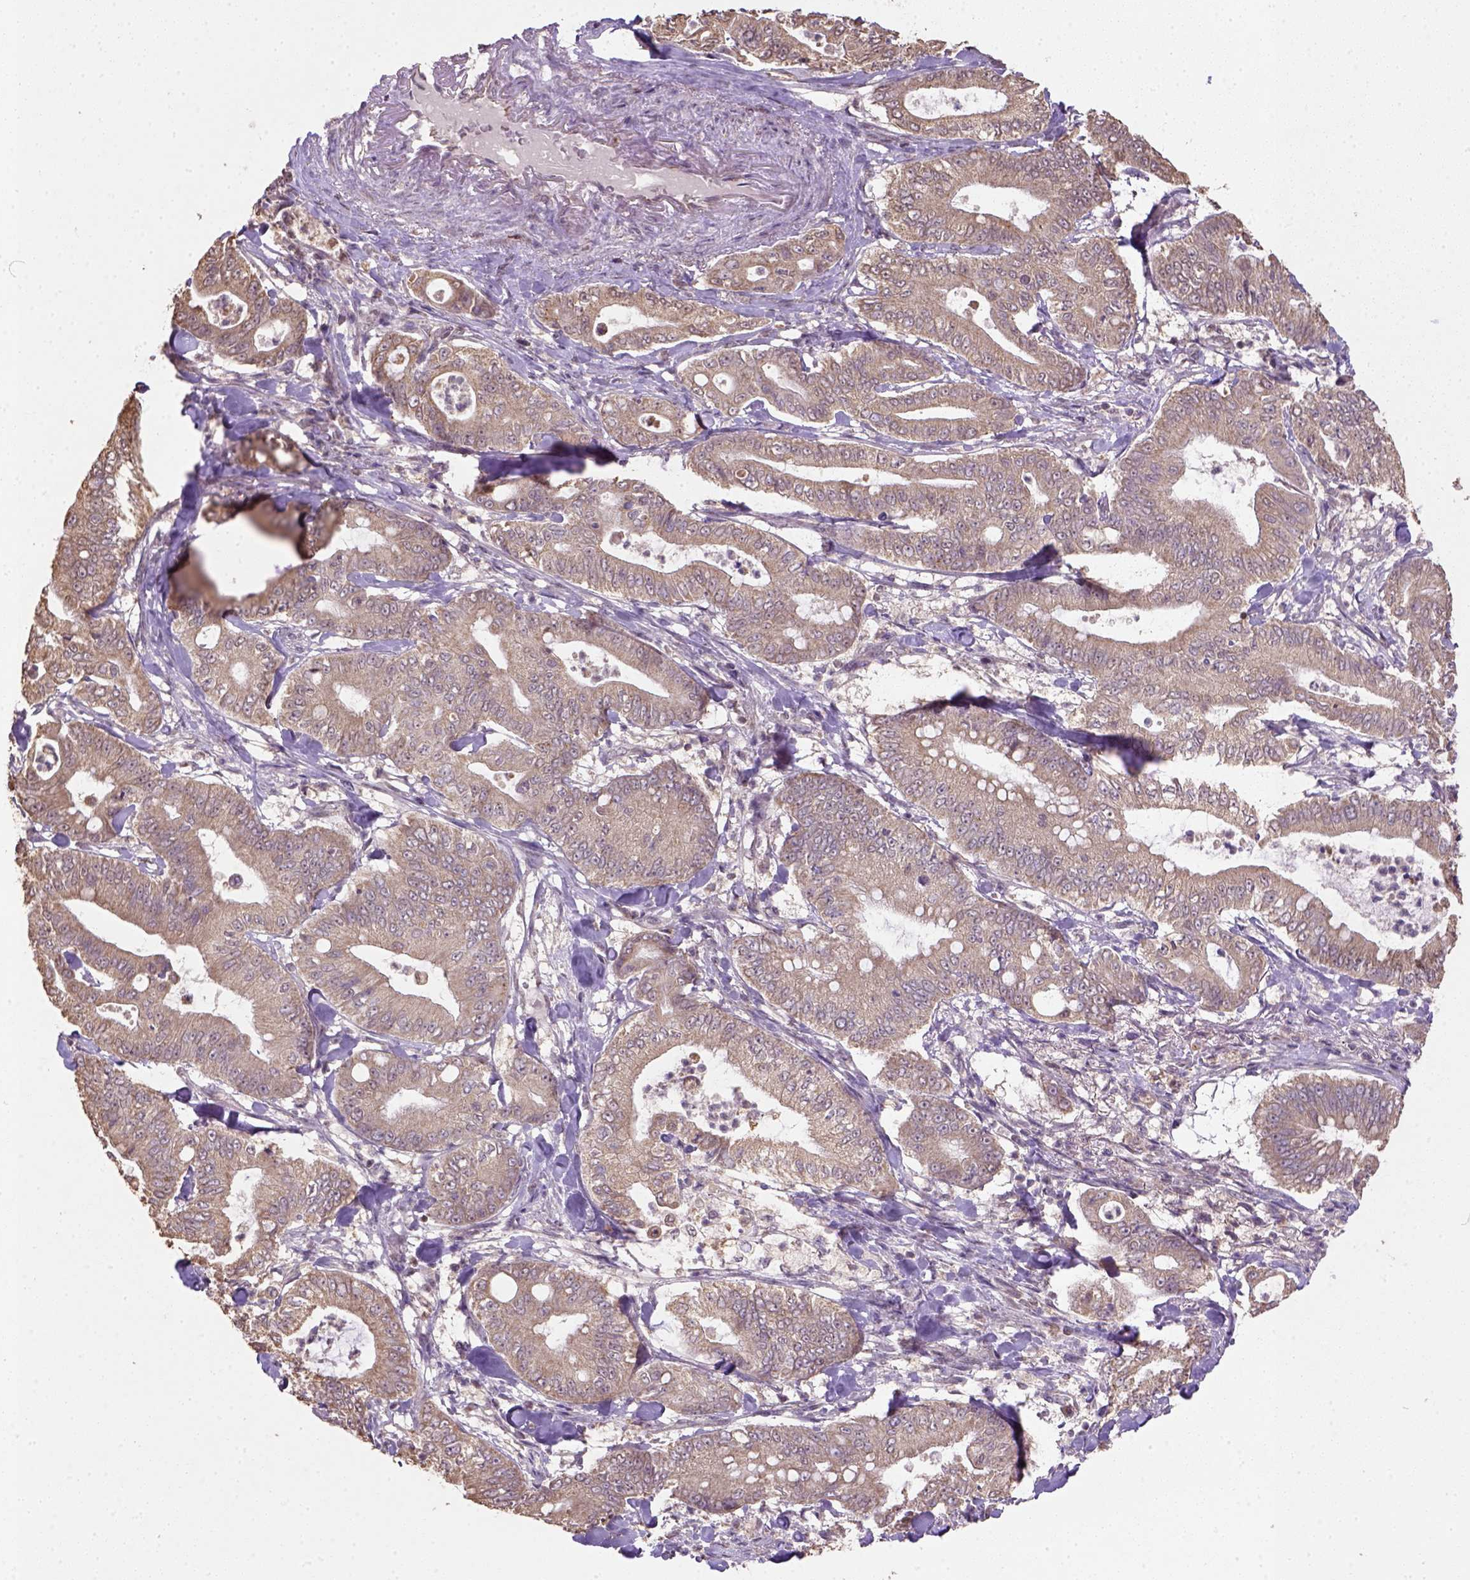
{"staining": {"intensity": "moderate", "quantity": "<25%", "location": "cytoplasmic/membranous"}, "tissue": "pancreatic cancer", "cell_type": "Tumor cells", "image_type": "cancer", "snomed": [{"axis": "morphology", "description": "Adenocarcinoma, NOS"}, {"axis": "topography", "description": "Pancreas"}], "caption": "Immunohistochemistry (IHC) staining of pancreatic cancer, which demonstrates low levels of moderate cytoplasmic/membranous positivity in approximately <25% of tumor cells indicating moderate cytoplasmic/membranous protein positivity. The staining was performed using DAB (3,3'-diaminobenzidine) (brown) for protein detection and nuclei were counterstained in hematoxylin (blue).", "gene": "NUDT10", "patient": {"sex": "male", "age": 71}}